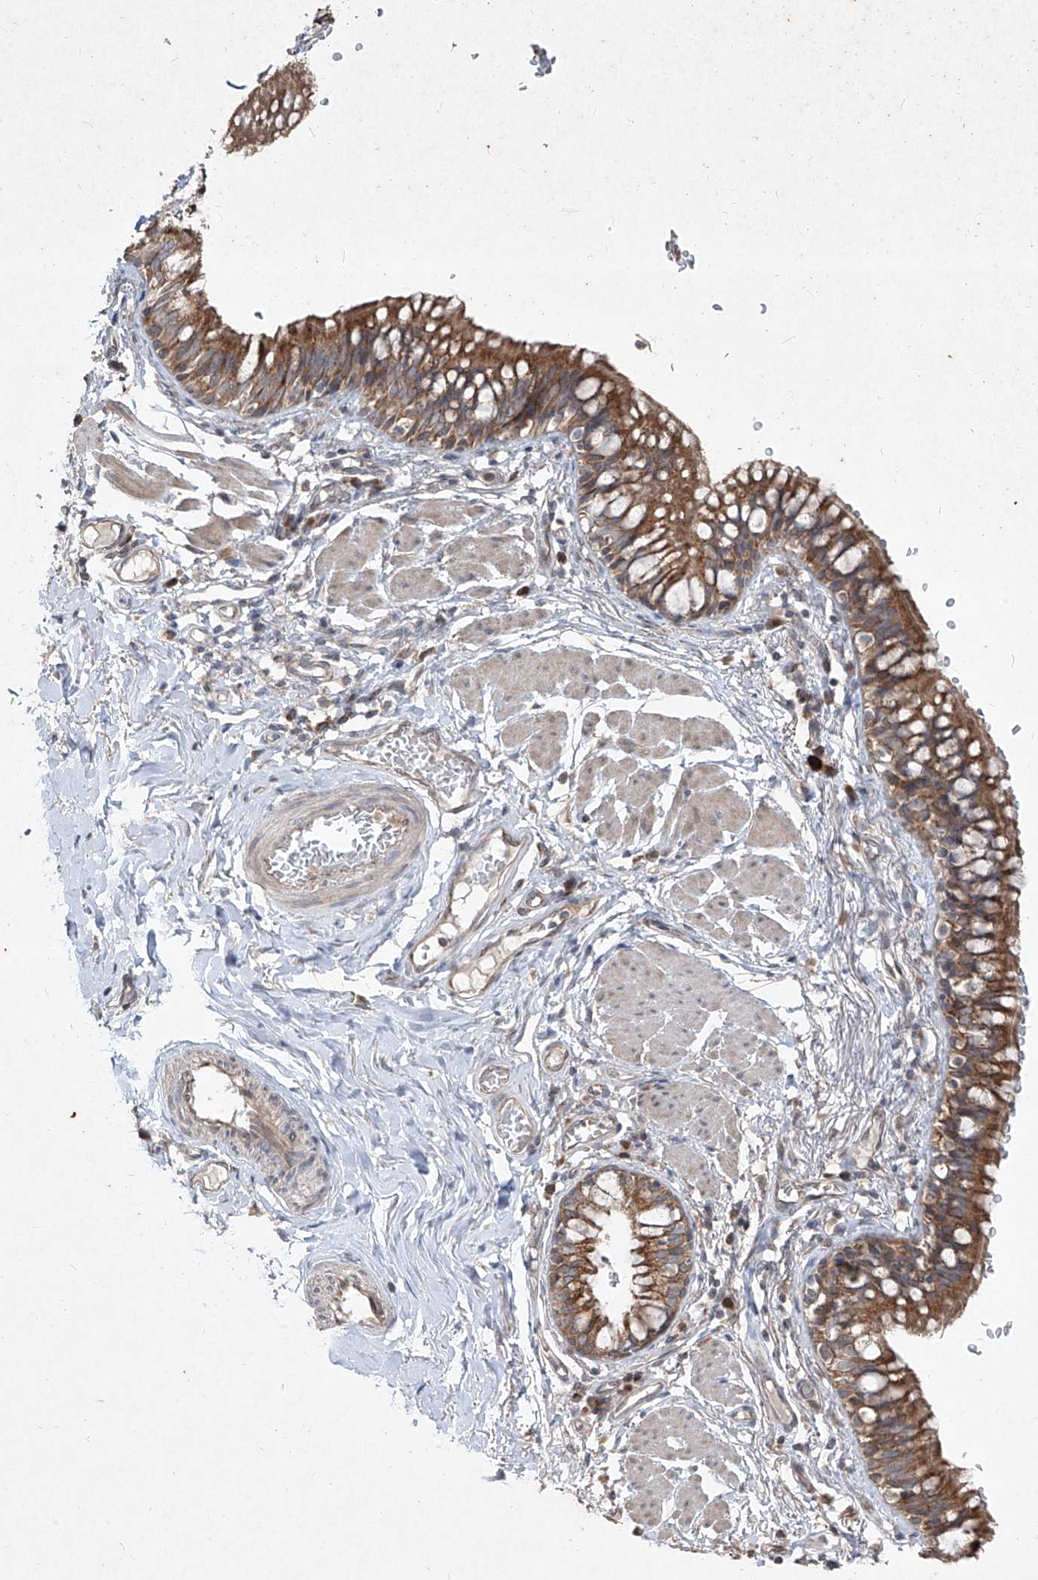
{"staining": {"intensity": "strong", "quantity": ">75%", "location": "cytoplasmic/membranous"}, "tissue": "bronchus", "cell_type": "Respiratory epithelial cells", "image_type": "normal", "snomed": [{"axis": "morphology", "description": "Normal tissue, NOS"}, {"axis": "topography", "description": "Cartilage tissue"}, {"axis": "topography", "description": "Bronchus"}], "caption": "Immunohistochemical staining of benign bronchus shows strong cytoplasmic/membranous protein staining in about >75% of respiratory epithelial cells. (brown staining indicates protein expression, while blue staining denotes nuclei).", "gene": "ABCD3", "patient": {"sex": "female", "age": 36}}